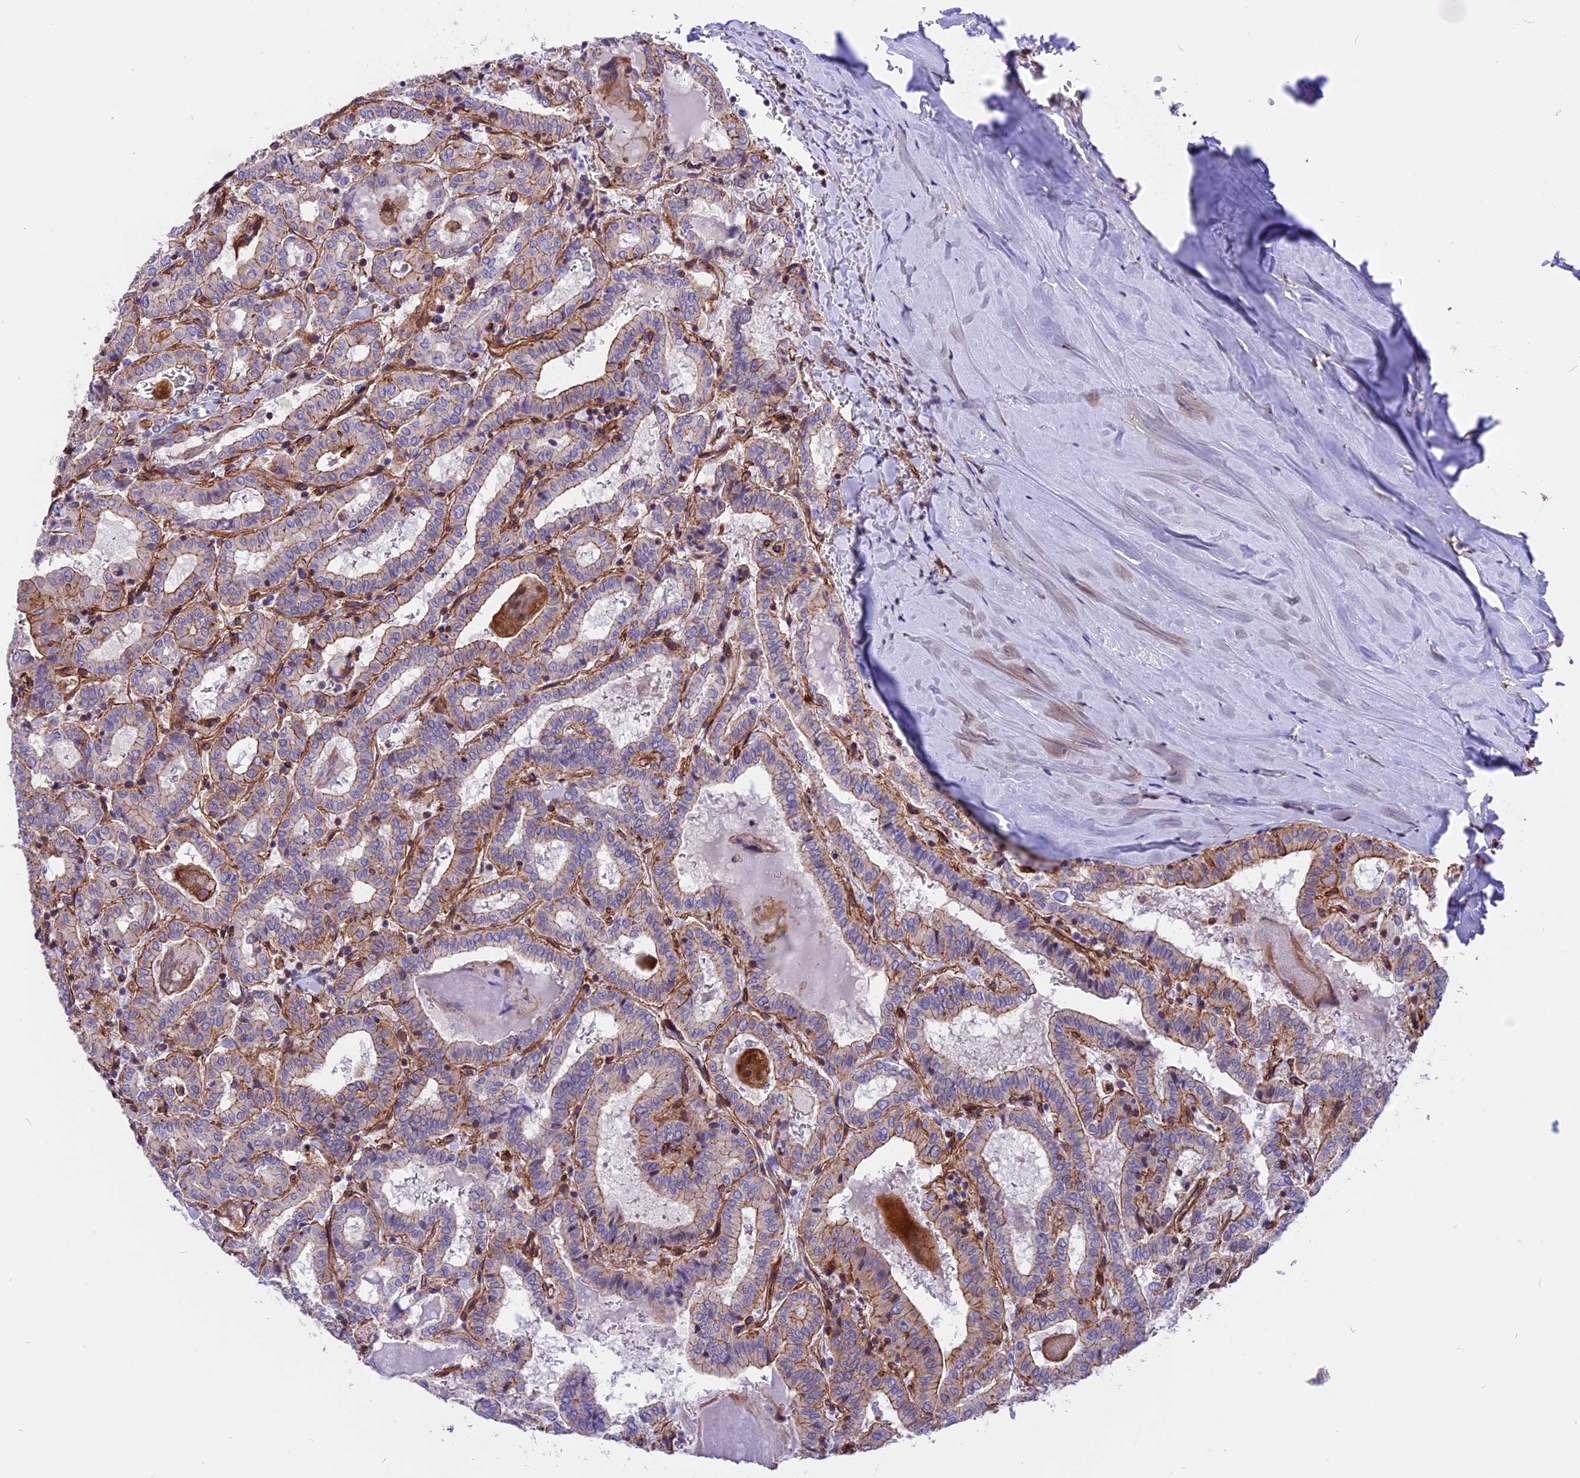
{"staining": {"intensity": "moderate", "quantity": ">75%", "location": "cytoplasmic/membranous"}, "tissue": "thyroid cancer", "cell_type": "Tumor cells", "image_type": "cancer", "snomed": [{"axis": "morphology", "description": "Papillary adenocarcinoma, NOS"}, {"axis": "topography", "description": "Thyroid gland"}], "caption": "Immunohistochemical staining of human papillary adenocarcinoma (thyroid) reveals medium levels of moderate cytoplasmic/membranous staining in about >75% of tumor cells.", "gene": "R3HDM4", "patient": {"sex": "female", "age": 72}}